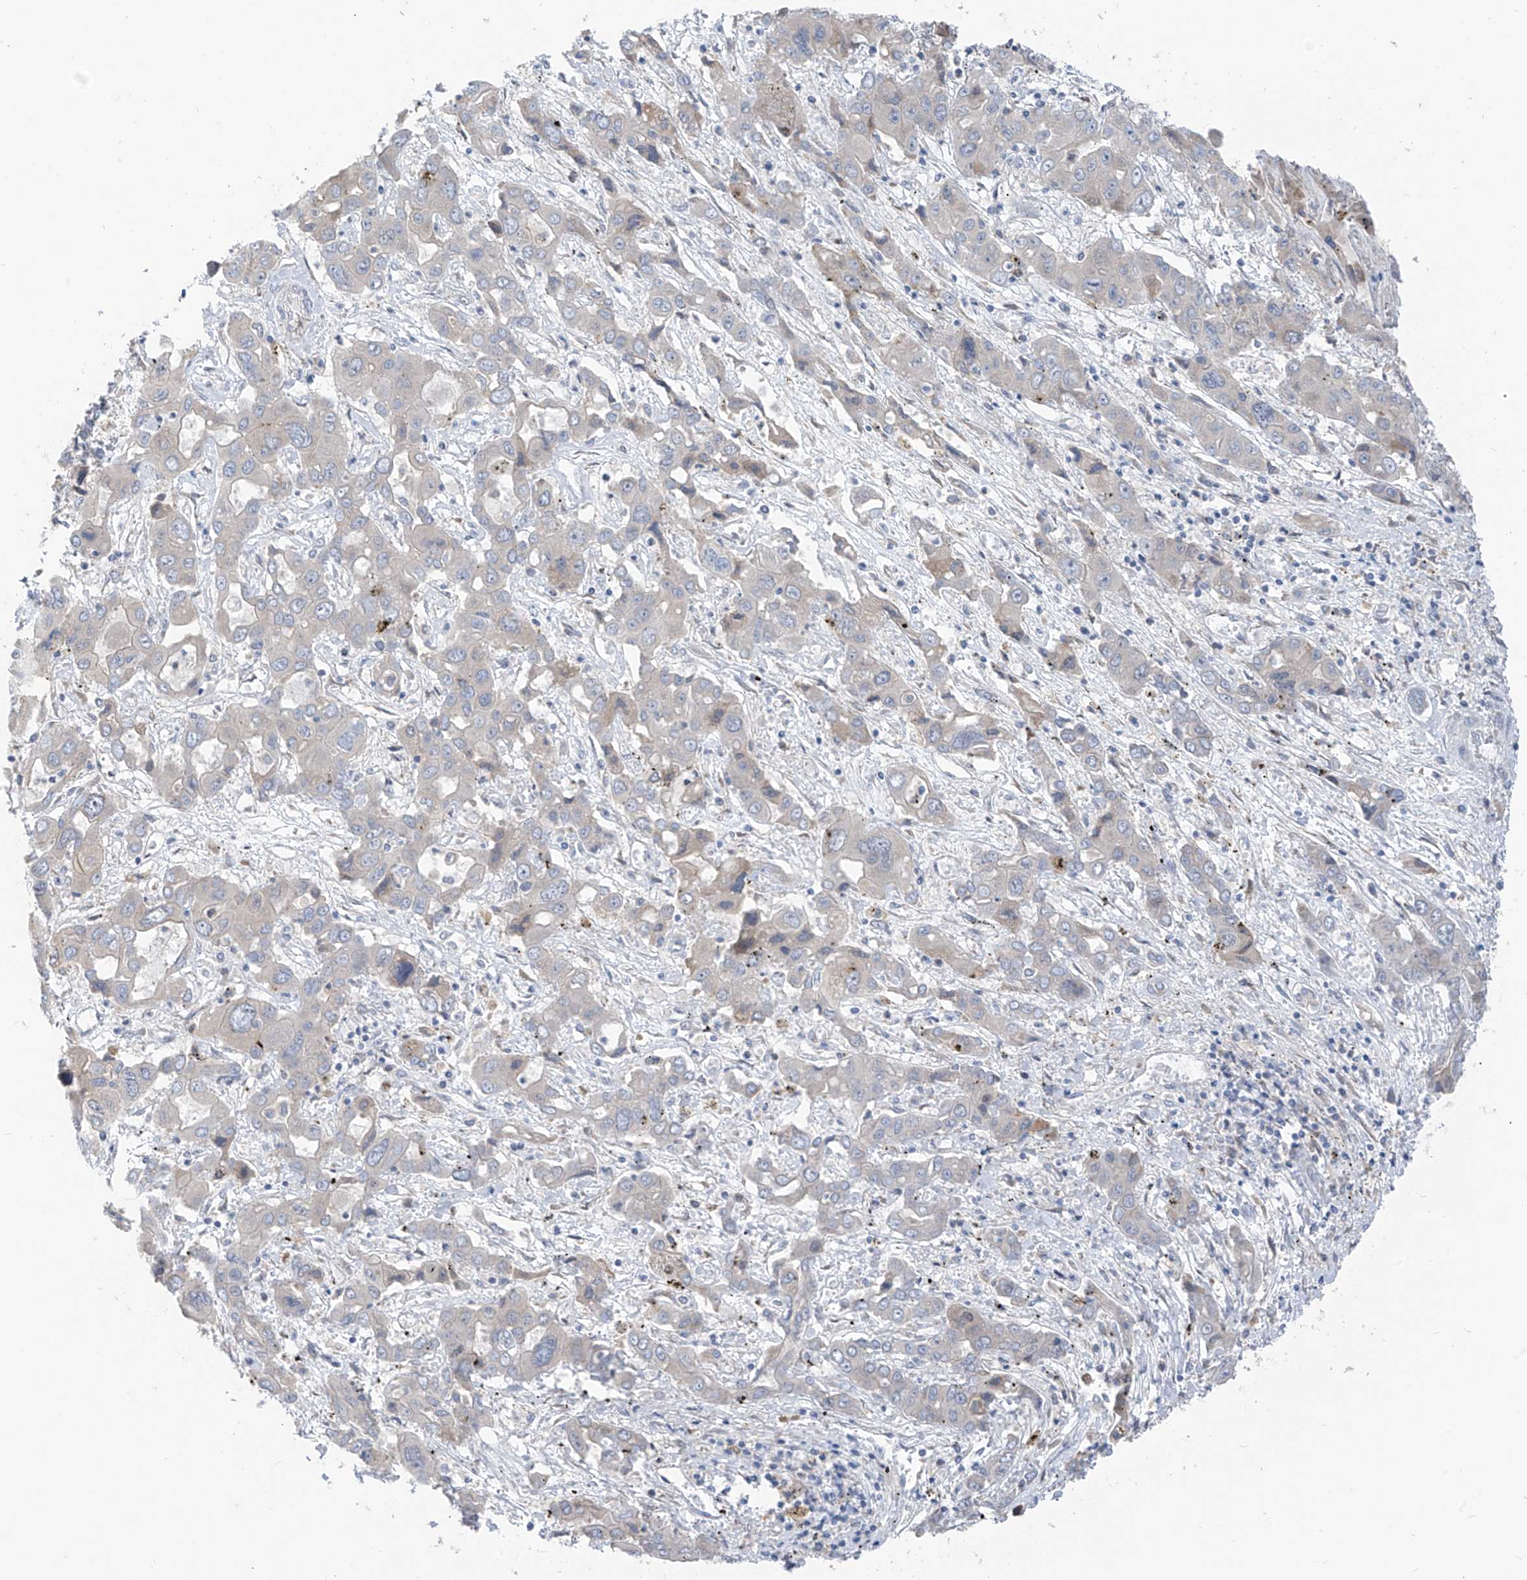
{"staining": {"intensity": "negative", "quantity": "none", "location": "none"}, "tissue": "liver cancer", "cell_type": "Tumor cells", "image_type": "cancer", "snomed": [{"axis": "morphology", "description": "Cholangiocarcinoma"}, {"axis": "topography", "description": "Liver"}], "caption": "This histopathology image is of liver cancer (cholangiocarcinoma) stained with IHC to label a protein in brown with the nuclei are counter-stained blue. There is no staining in tumor cells. (Brightfield microscopy of DAB (3,3'-diaminobenzidine) immunohistochemistry (IHC) at high magnification).", "gene": "LDAH", "patient": {"sex": "male", "age": 67}}